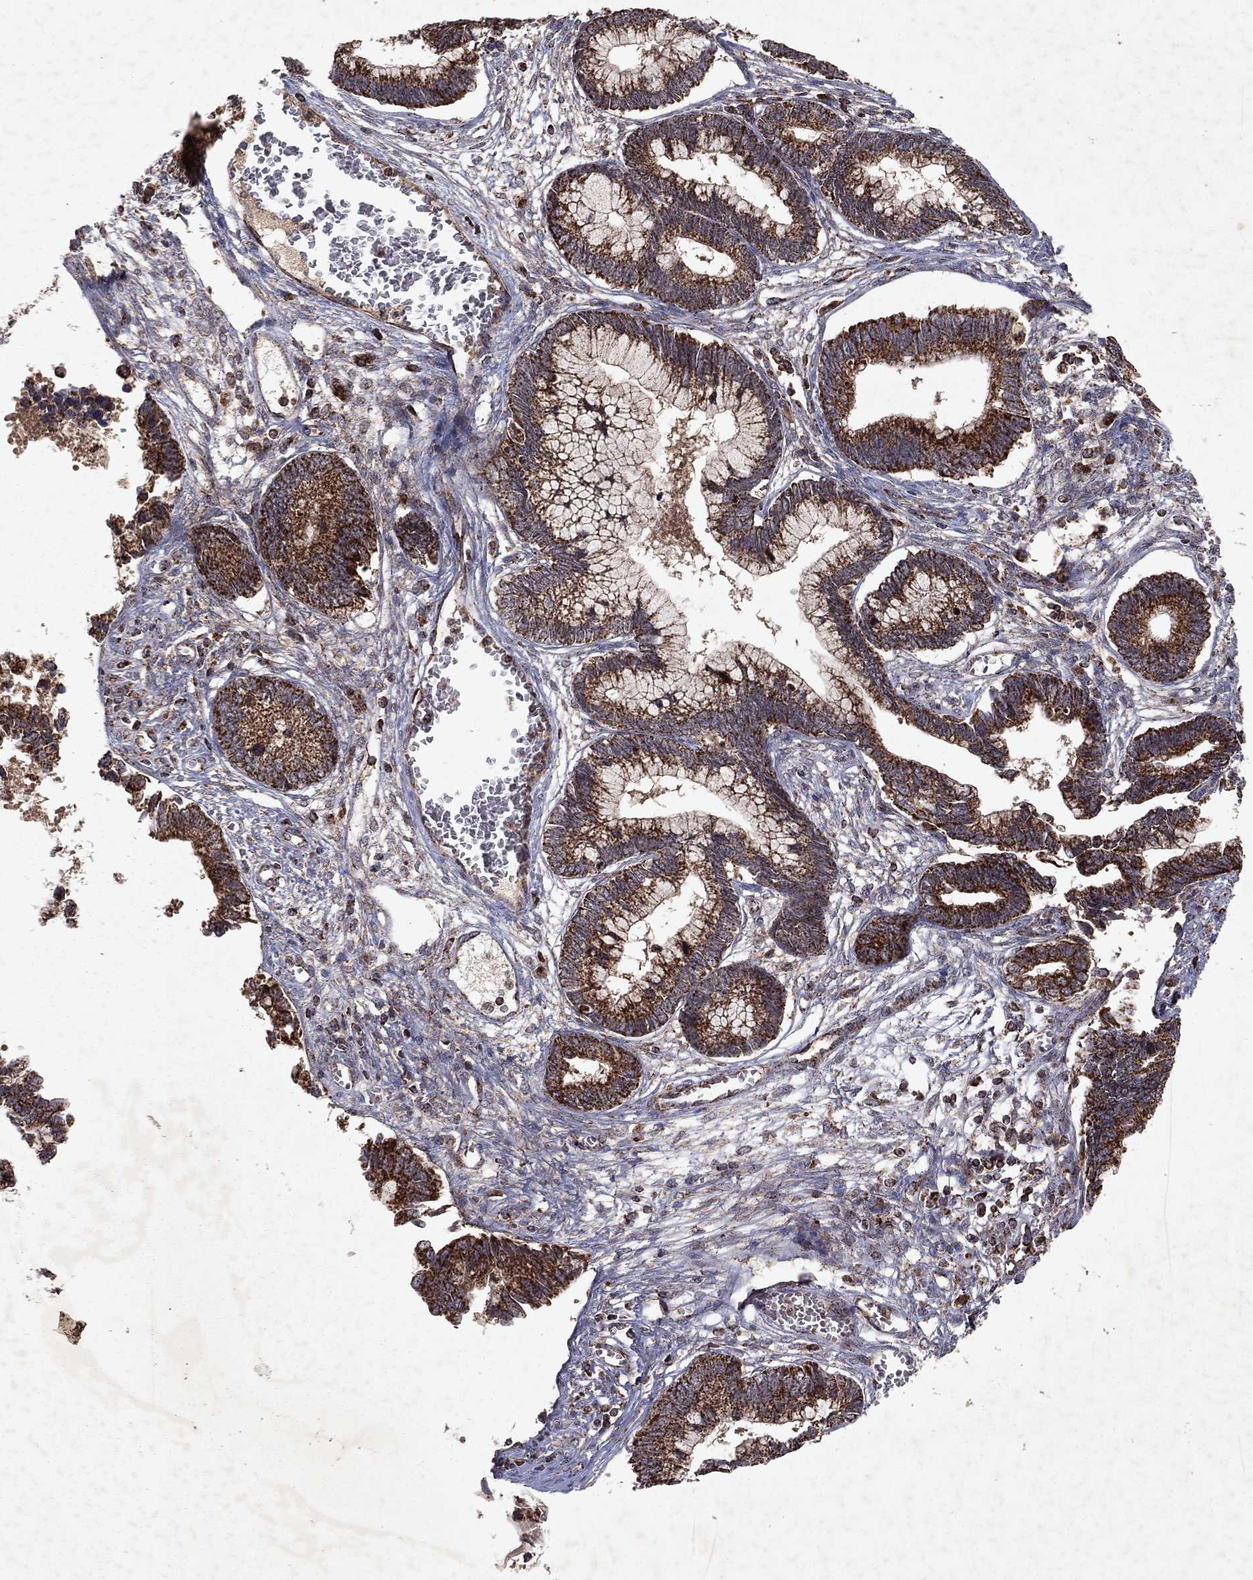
{"staining": {"intensity": "strong", "quantity": ">75%", "location": "cytoplasmic/membranous"}, "tissue": "cervical cancer", "cell_type": "Tumor cells", "image_type": "cancer", "snomed": [{"axis": "morphology", "description": "Adenocarcinoma, NOS"}, {"axis": "topography", "description": "Cervix"}], "caption": "Cervical adenocarcinoma stained with a brown dye demonstrates strong cytoplasmic/membranous positive staining in approximately >75% of tumor cells.", "gene": "PYROXD2", "patient": {"sex": "female", "age": 44}}